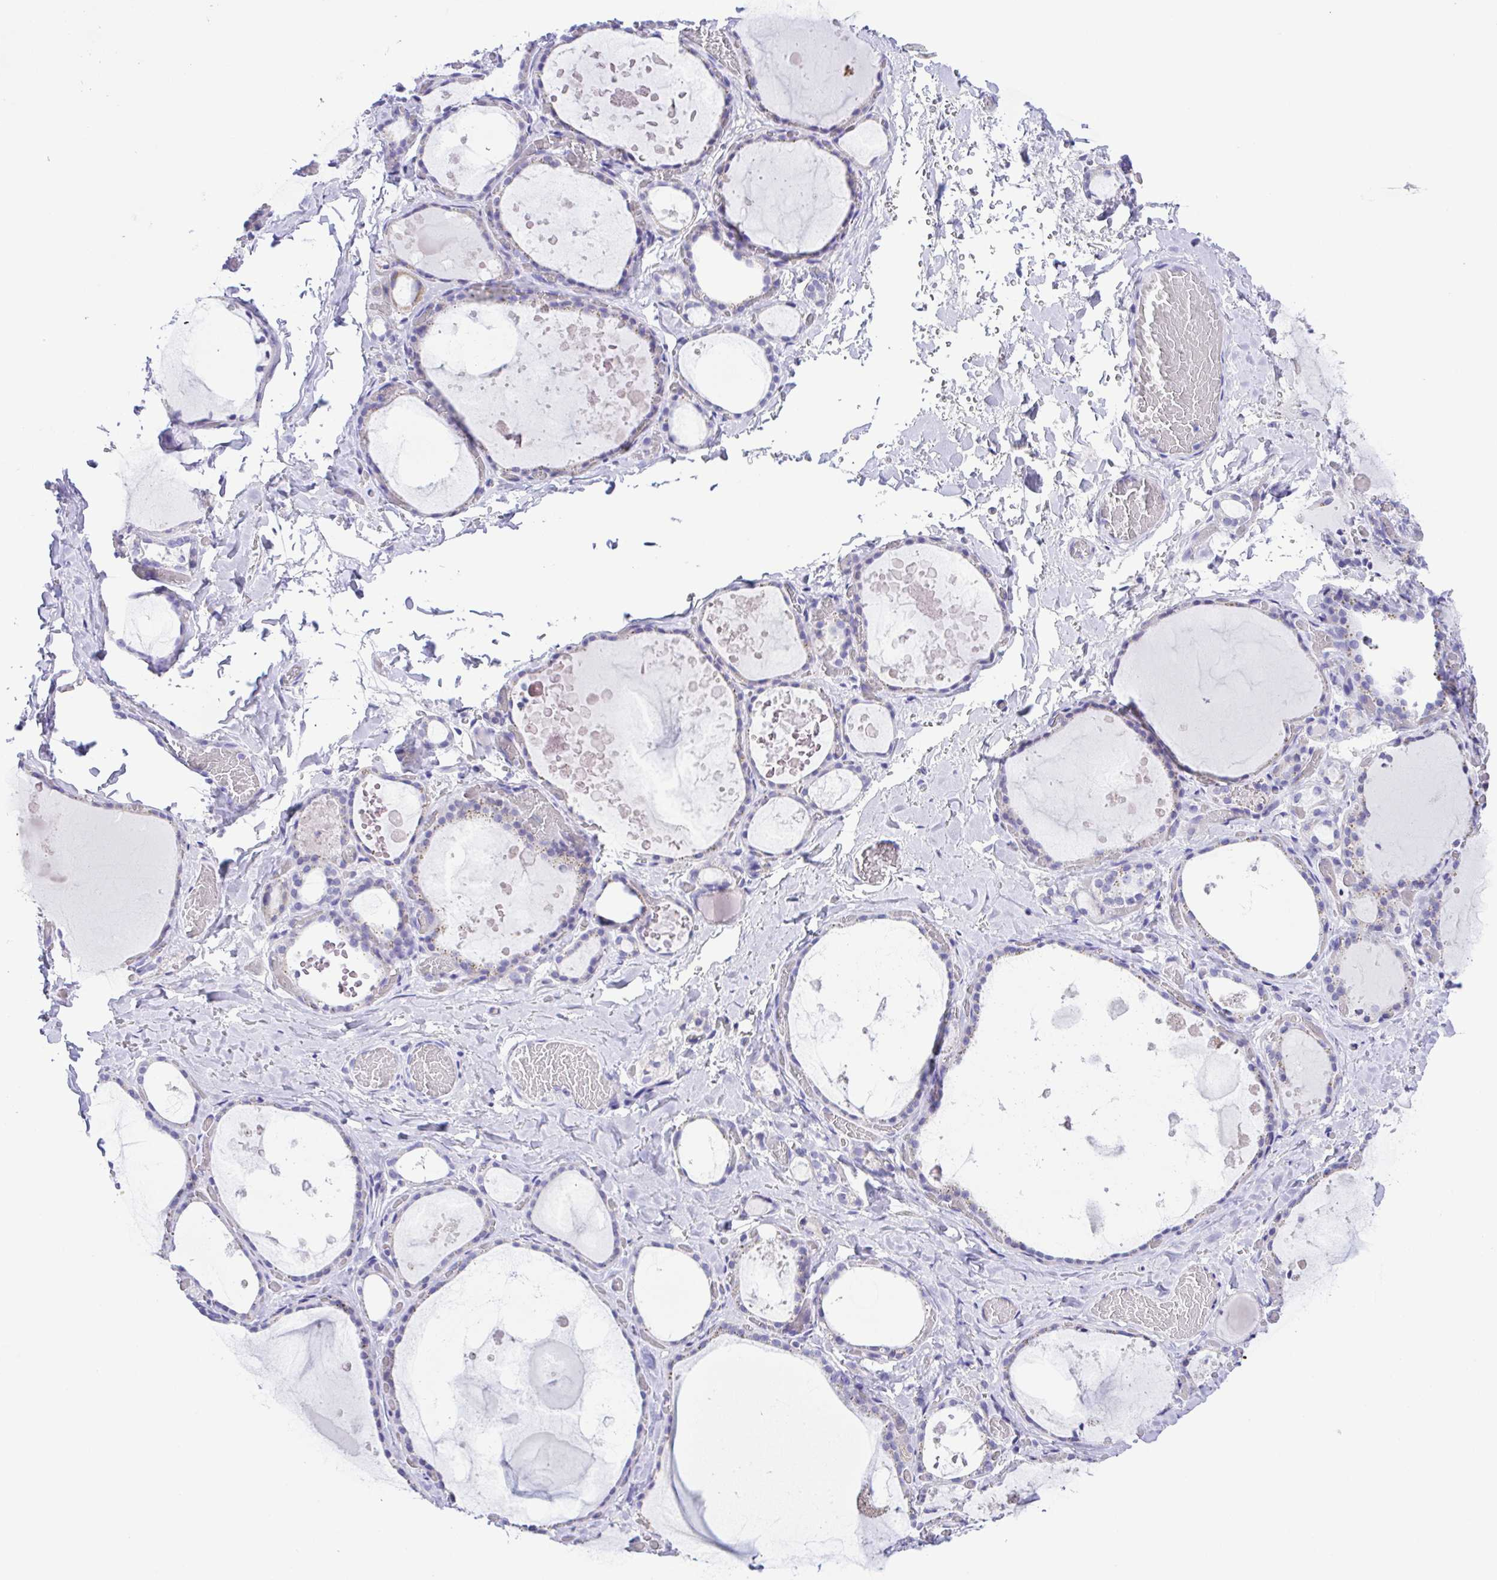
{"staining": {"intensity": "negative", "quantity": "none", "location": "none"}, "tissue": "thyroid gland", "cell_type": "Glandular cells", "image_type": "normal", "snomed": [{"axis": "morphology", "description": "Normal tissue, NOS"}, {"axis": "topography", "description": "Thyroid gland"}], "caption": "This is an IHC photomicrograph of unremarkable human thyroid gland. There is no expression in glandular cells.", "gene": "CD72", "patient": {"sex": "female", "age": 56}}